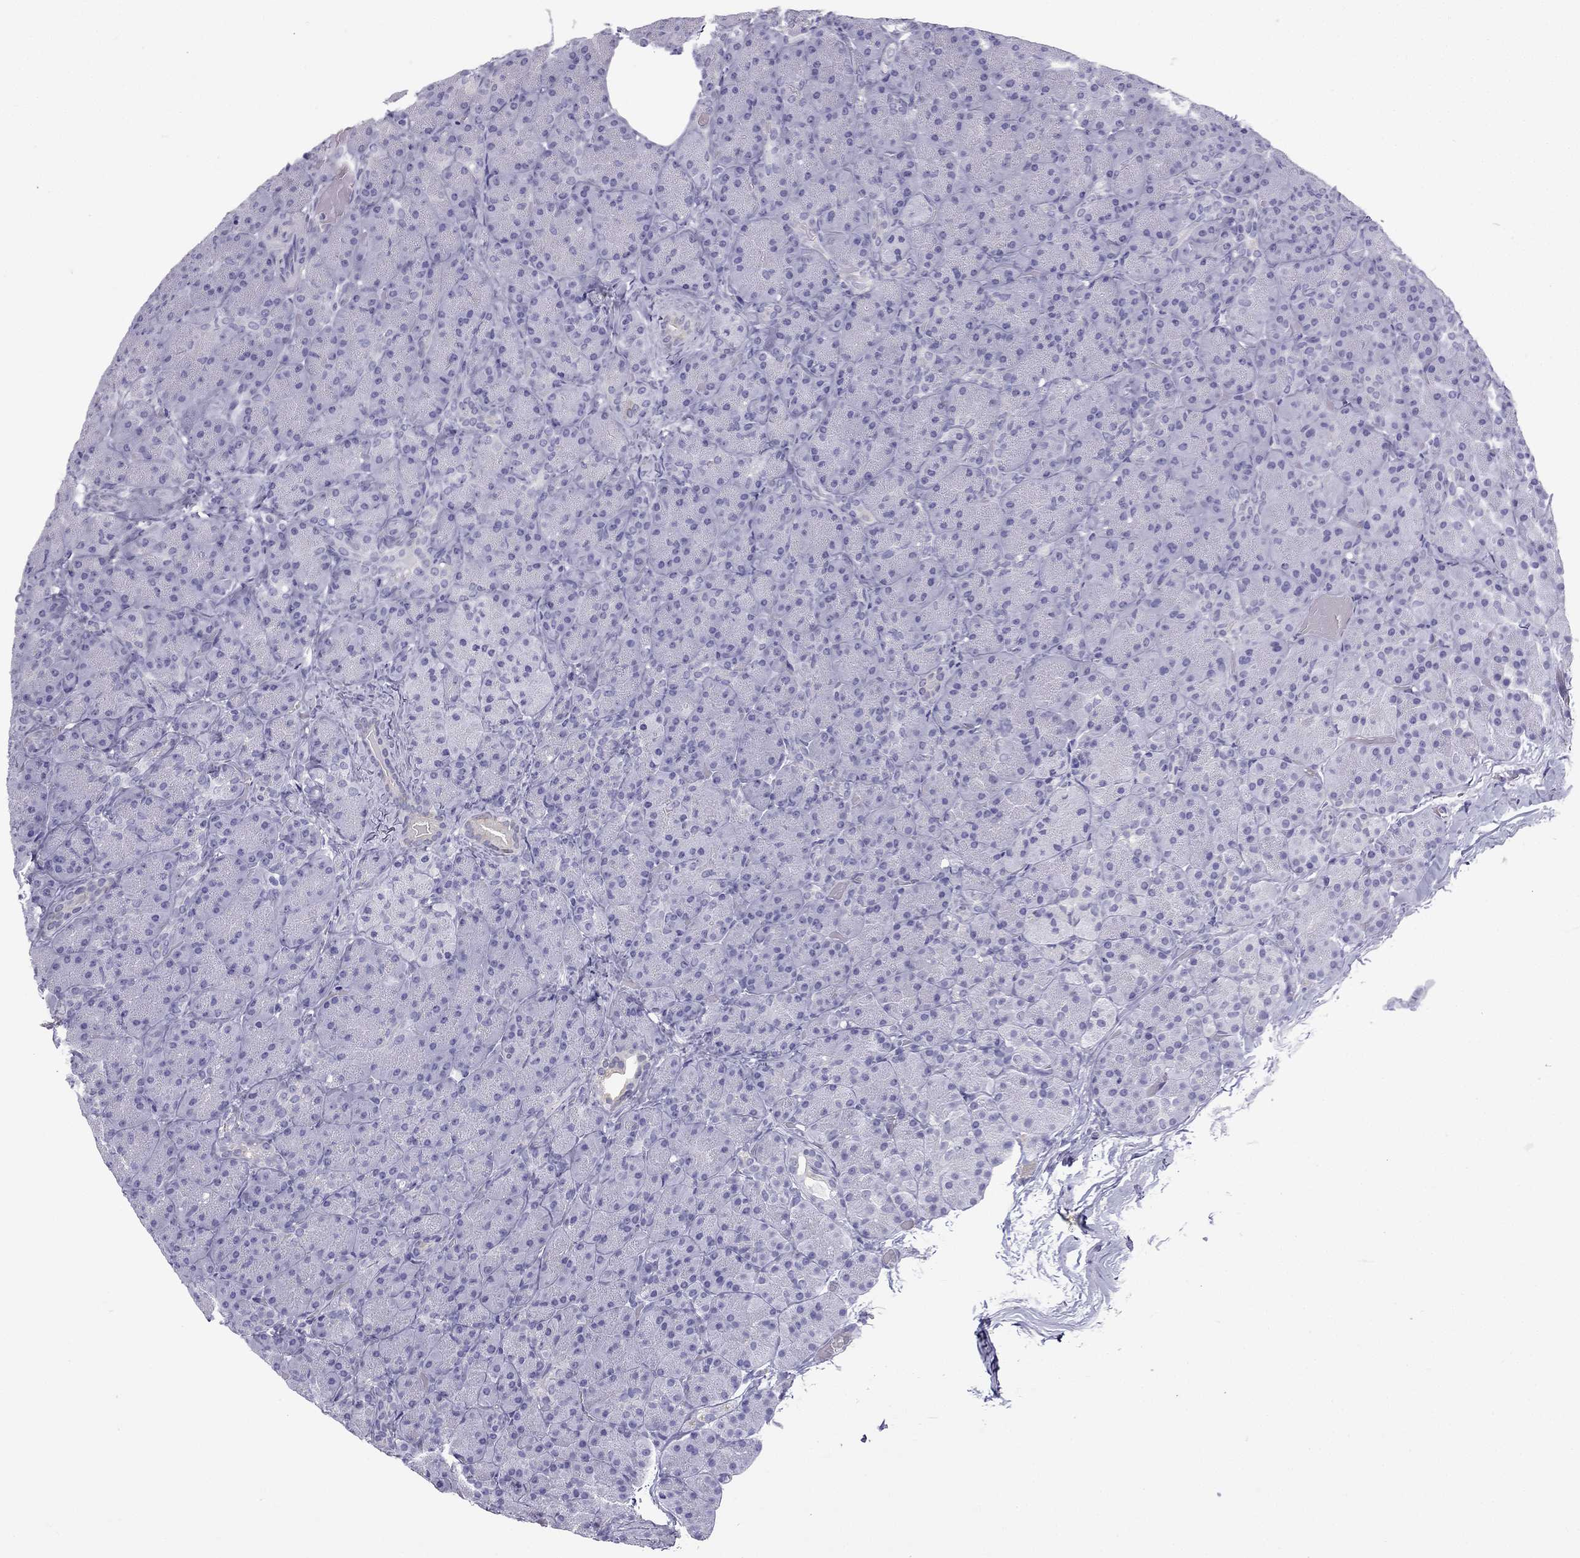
{"staining": {"intensity": "negative", "quantity": "none", "location": "none"}, "tissue": "pancreas", "cell_type": "Exocrine glandular cells", "image_type": "normal", "snomed": [{"axis": "morphology", "description": "Normal tissue, NOS"}, {"axis": "topography", "description": "Pancreas"}], "caption": "IHC of unremarkable human pancreas exhibits no positivity in exocrine glandular cells.", "gene": "GJA8", "patient": {"sex": "male", "age": 57}}